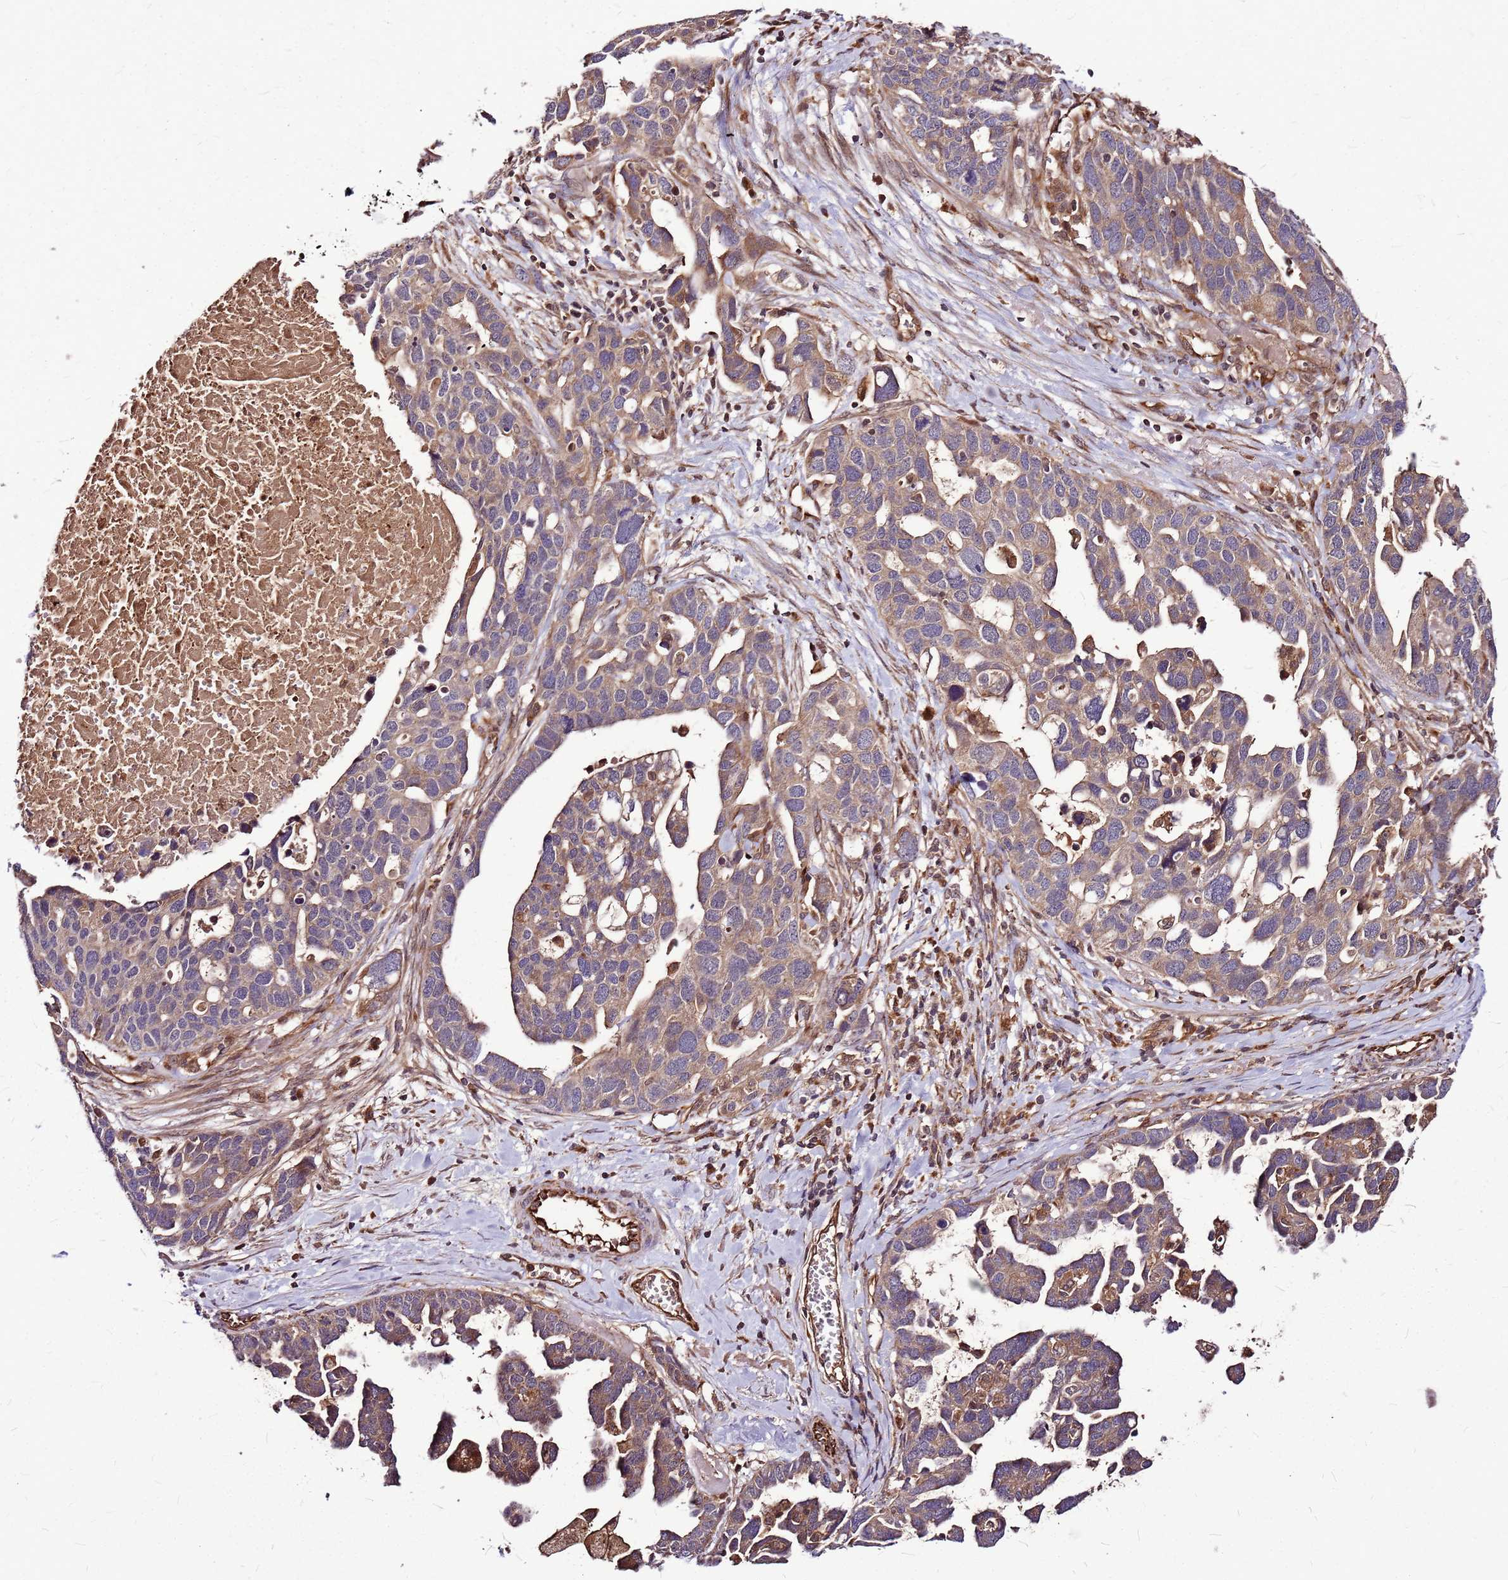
{"staining": {"intensity": "weak", "quantity": "25%-75%", "location": "cytoplasmic/membranous"}, "tissue": "ovarian cancer", "cell_type": "Tumor cells", "image_type": "cancer", "snomed": [{"axis": "morphology", "description": "Cystadenocarcinoma, serous, NOS"}, {"axis": "topography", "description": "Ovary"}], "caption": "A photomicrograph of human serous cystadenocarcinoma (ovarian) stained for a protein displays weak cytoplasmic/membranous brown staining in tumor cells.", "gene": "LYPLAL1", "patient": {"sex": "female", "age": 54}}